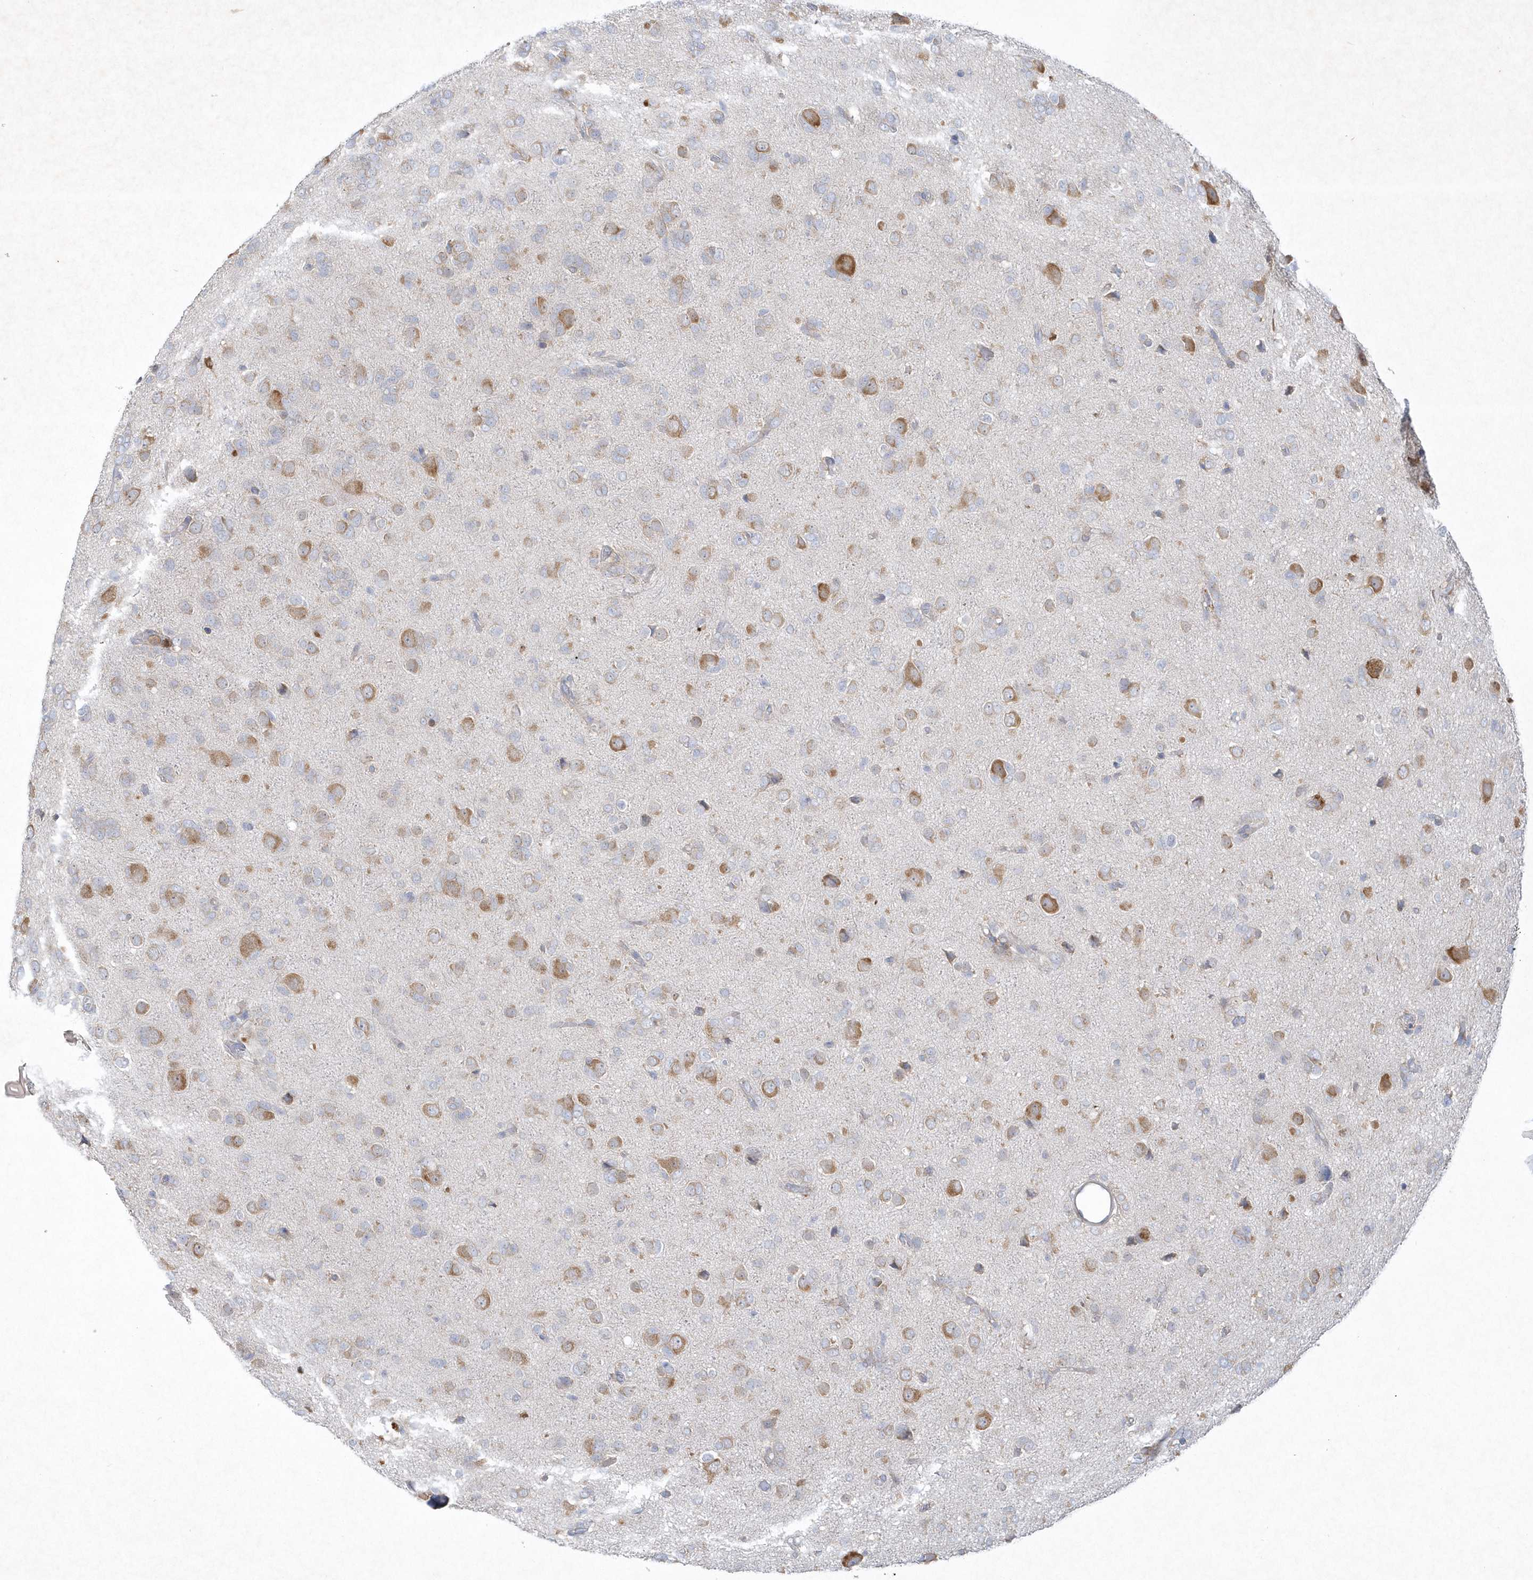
{"staining": {"intensity": "negative", "quantity": "none", "location": "none"}, "tissue": "glioma", "cell_type": "Tumor cells", "image_type": "cancer", "snomed": [{"axis": "morphology", "description": "Glioma, malignant, High grade"}, {"axis": "topography", "description": "Brain"}], "caption": "An image of human high-grade glioma (malignant) is negative for staining in tumor cells.", "gene": "LARS1", "patient": {"sex": "female", "age": 59}}